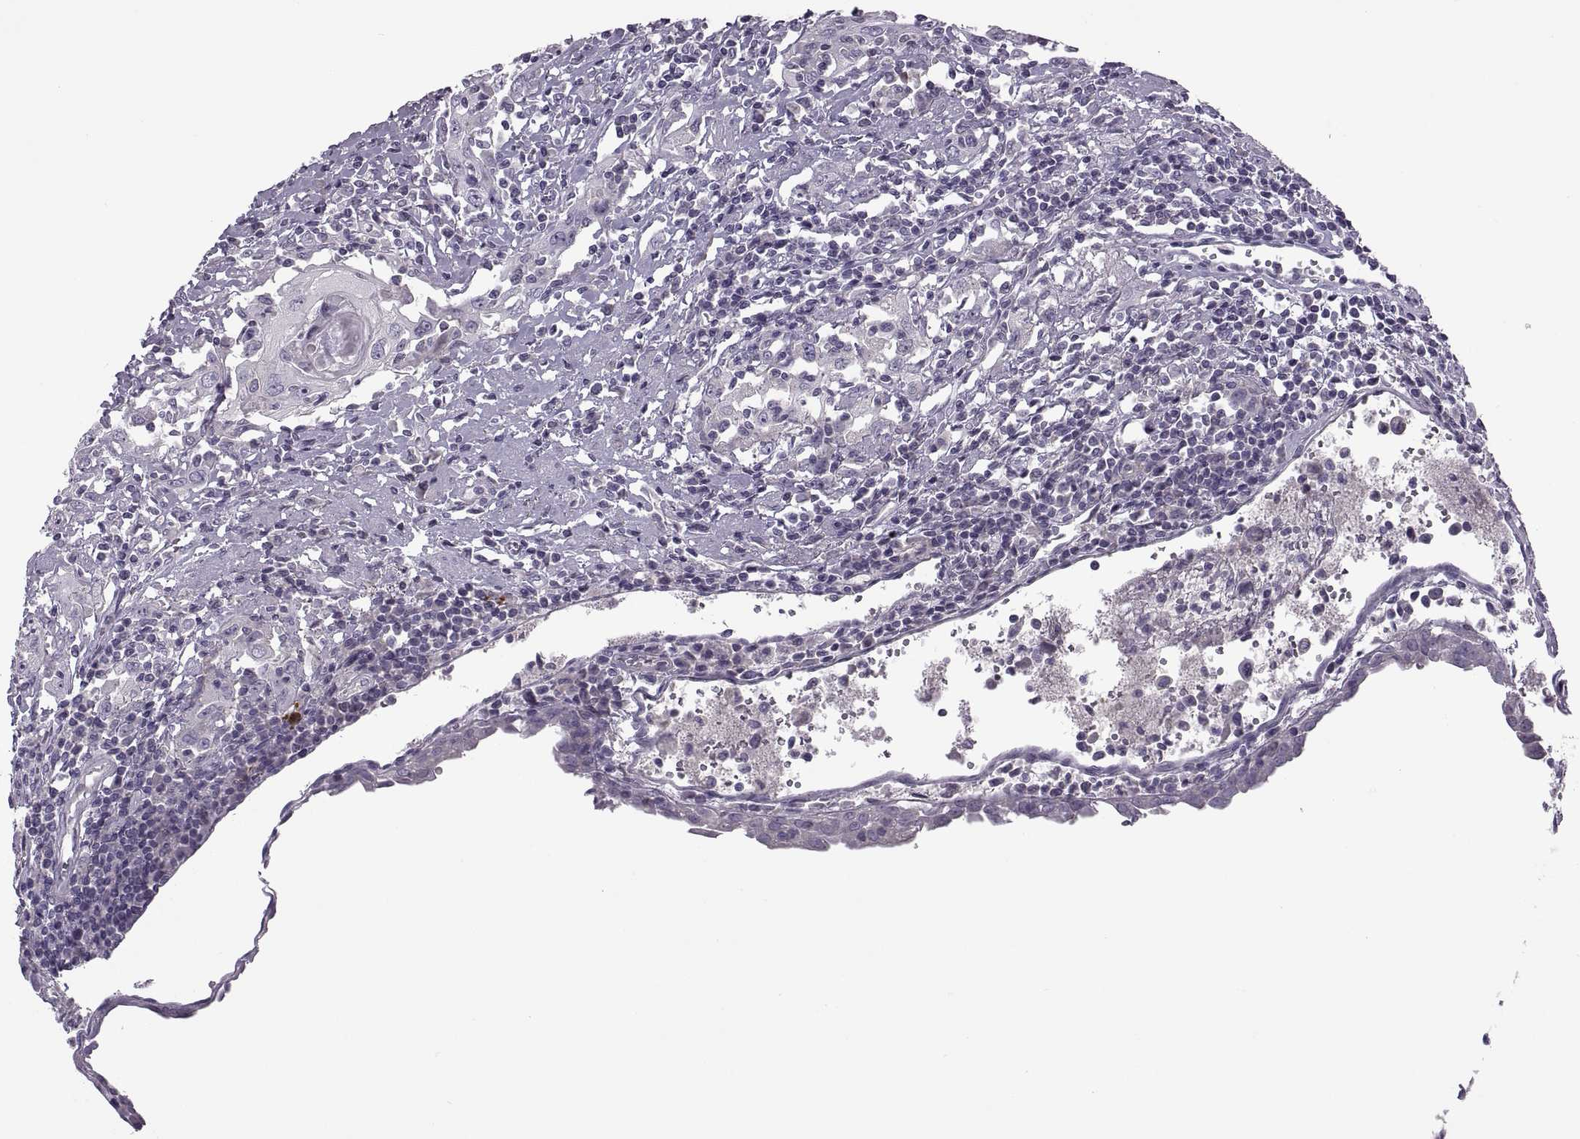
{"staining": {"intensity": "negative", "quantity": "none", "location": "none"}, "tissue": "urothelial cancer", "cell_type": "Tumor cells", "image_type": "cancer", "snomed": [{"axis": "morphology", "description": "Urothelial carcinoma, High grade"}, {"axis": "topography", "description": "Urinary bladder"}], "caption": "An immunohistochemistry (IHC) image of urothelial cancer is shown. There is no staining in tumor cells of urothelial cancer. (Immunohistochemistry, brightfield microscopy, high magnification).", "gene": "RSPH6A", "patient": {"sex": "female", "age": 85}}